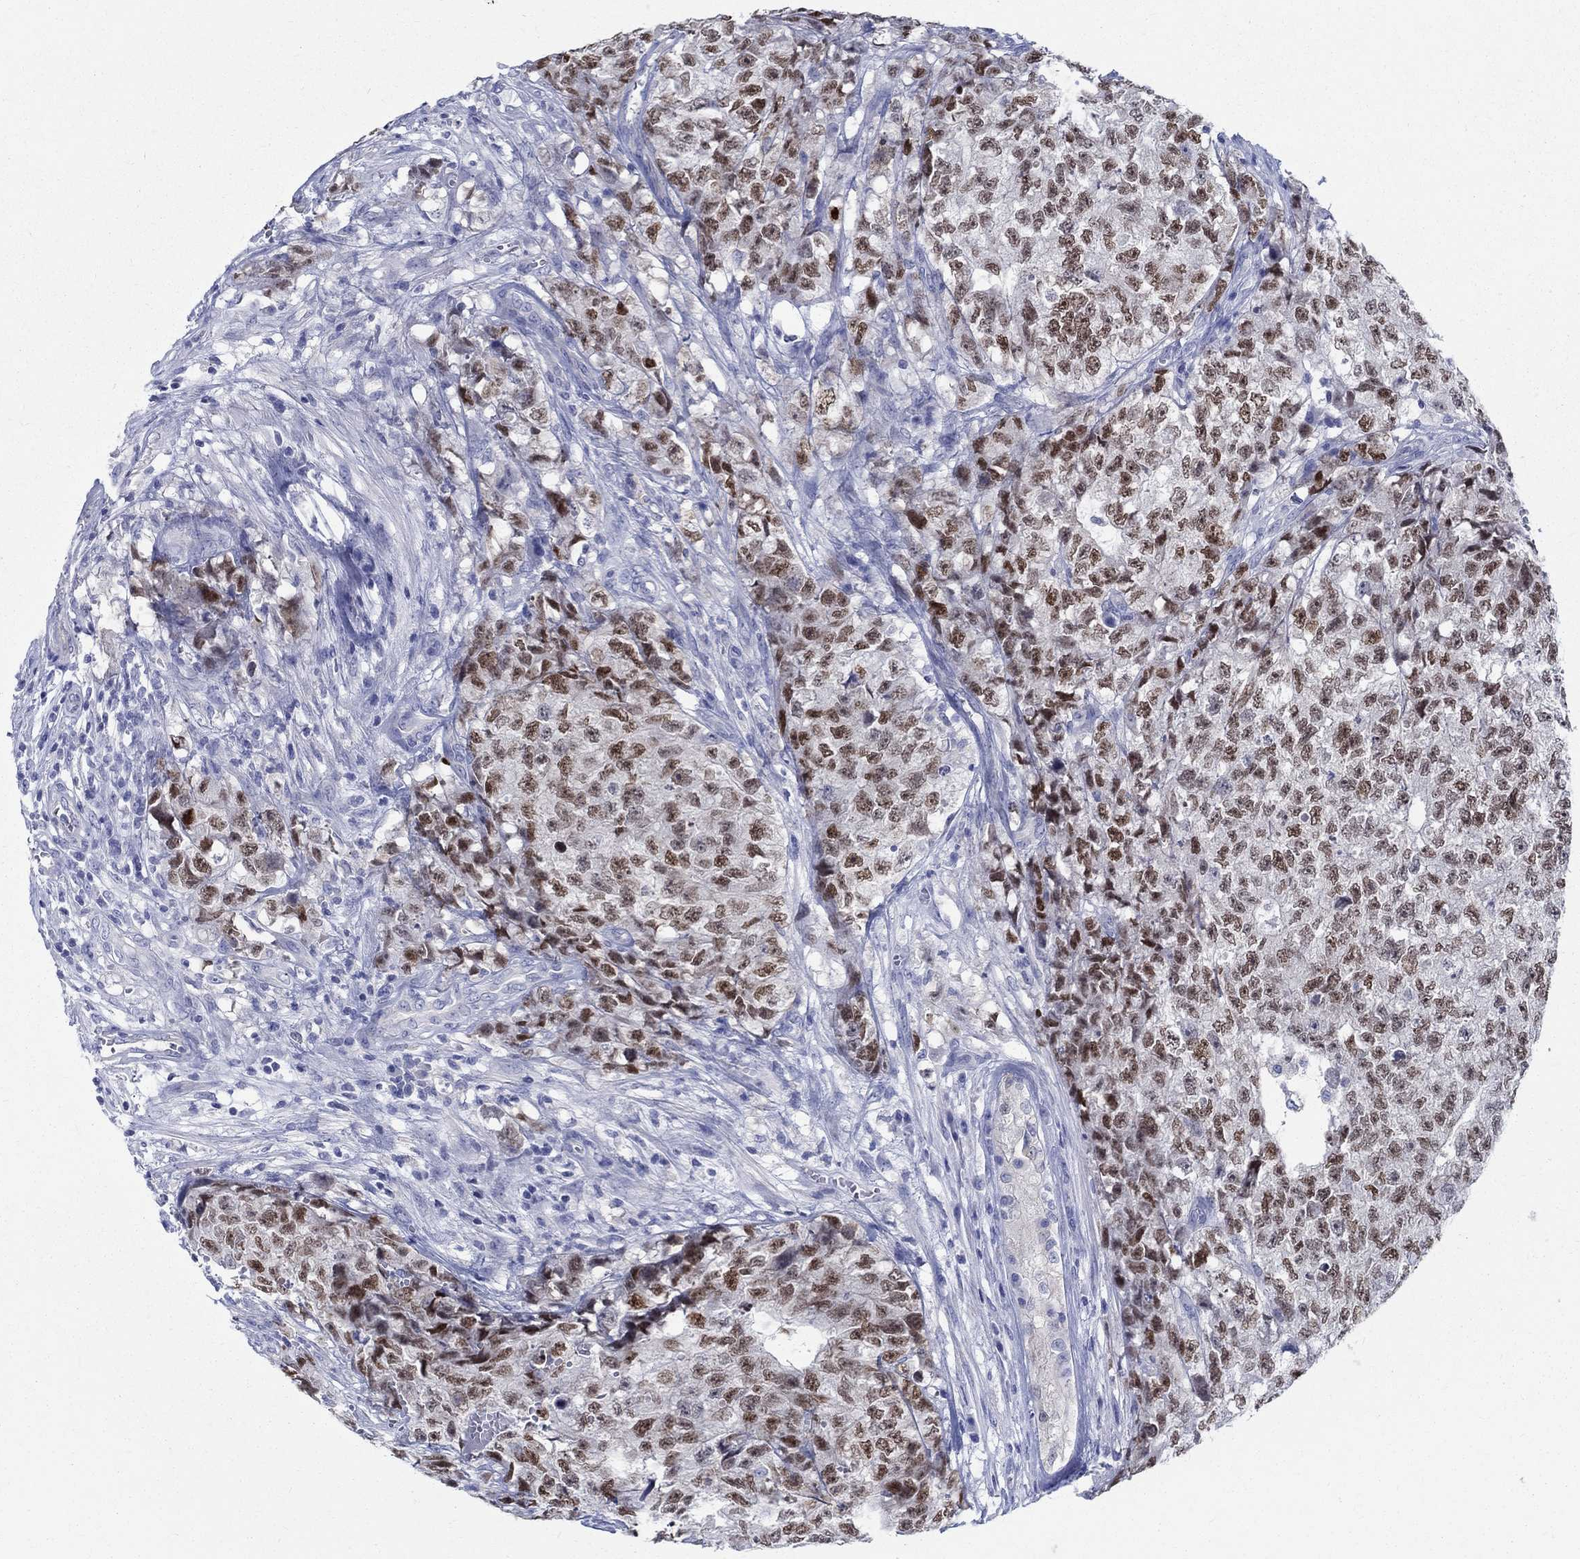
{"staining": {"intensity": "strong", "quantity": "25%-75%", "location": "nuclear"}, "tissue": "testis cancer", "cell_type": "Tumor cells", "image_type": "cancer", "snomed": [{"axis": "morphology", "description": "Seminoma, NOS"}, {"axis": "morphology", "description": "Carcinoma, Embryonal, NOS"}, {"axis": "topography", "description": "Testis"}], "caption": "Immunohistochemical staining of human testis cancer displays high levels of strong nuclear protein positivity in about 25%-75% of tumor cells.", "gene": "SOX2", "patient": {"sex": "male", "age": 22}}